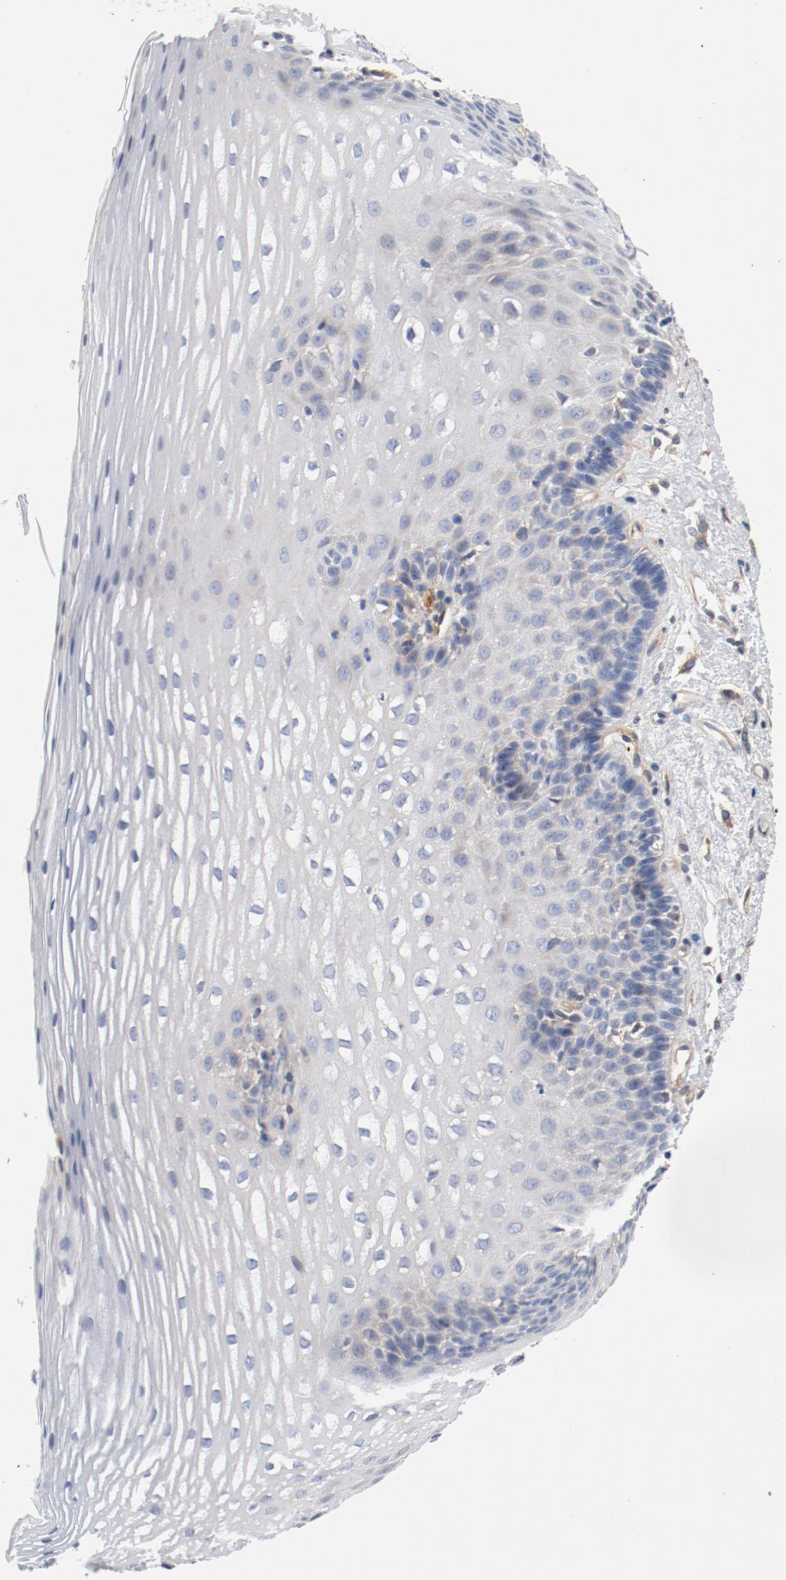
{"staining": {"intensity": "weak", "quantity": "<25%", "location": "cytoplasmic/membranous"}, "tissue": "esophagus", "cell_type": "Squamous epithelial cells", "image_type": "normal", "snomed": [{"axis": "morphology", "description": "Normal tissue, NOS"}, {"axis": "topography", "description": "Esophagus"}], "caption": "Squamous epithelial cells show no significant protein positivity in benign esophagus.", "gene": "ILK", "patient": {"sex": "female", "age": 70}}